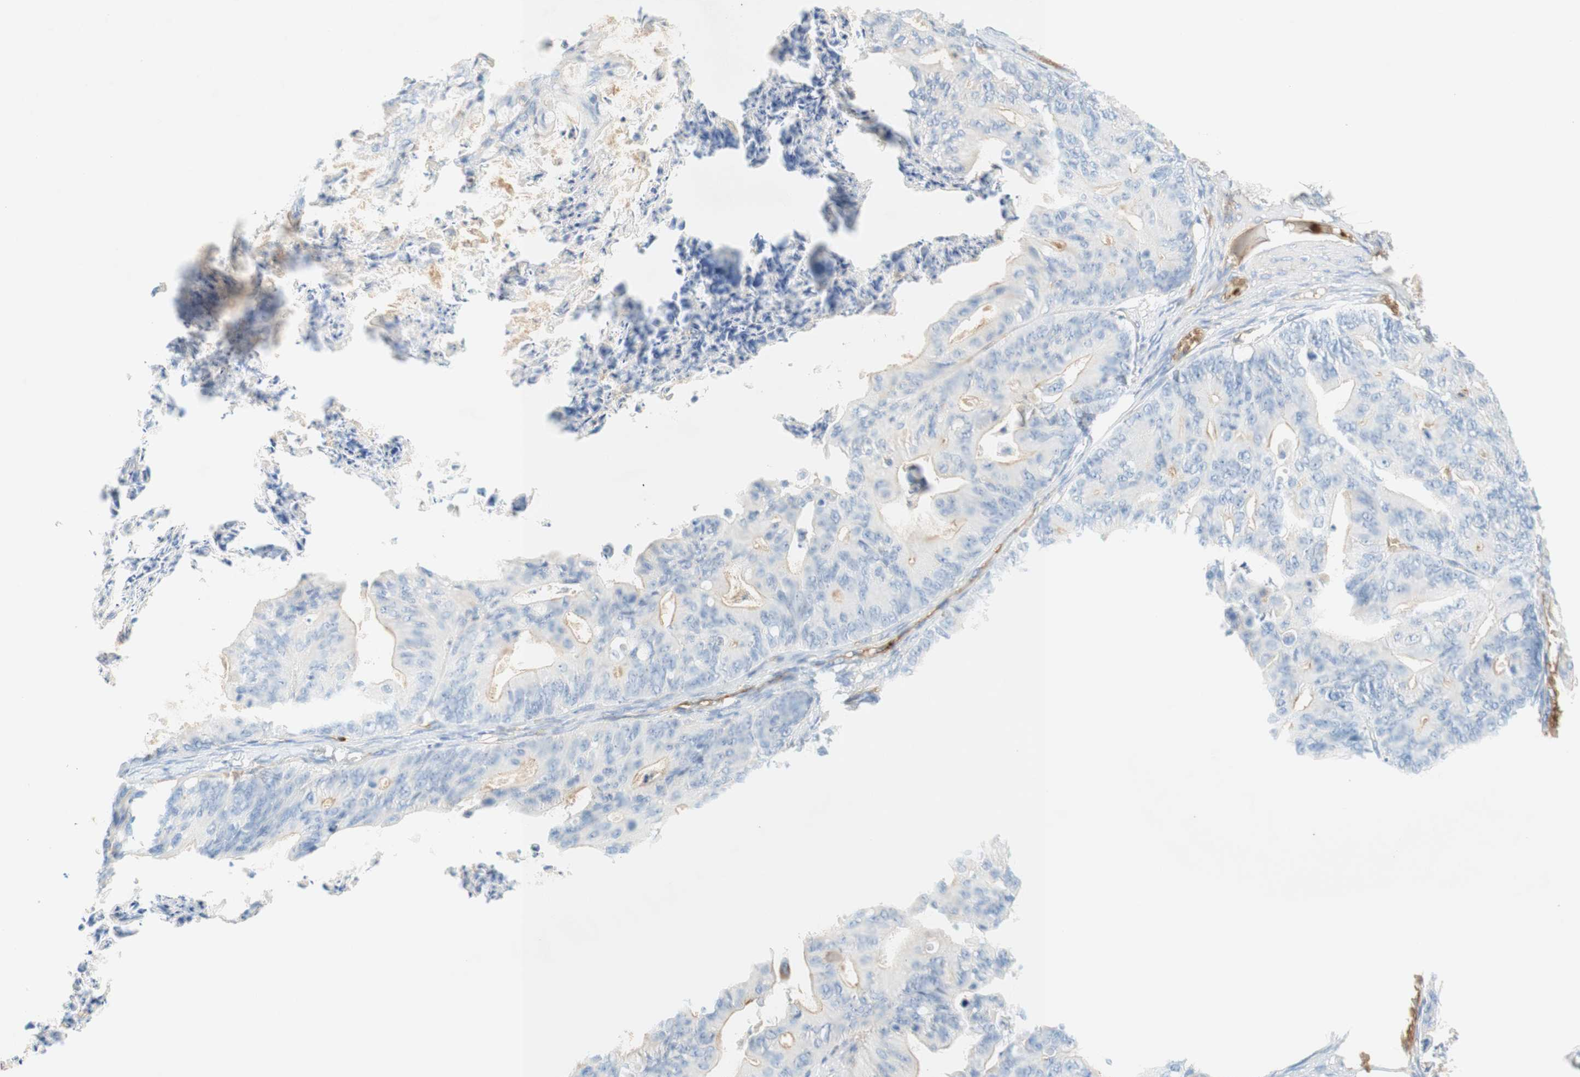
{"staining": {"intensity": "negative", "quantity": "none", "location": "none"}, "tissue": "ovarian cancer", "cell_type": "Tumor cells", "image_type": "cancer", "snomed": [{"axis": "morphology", "description": "Cystadenocarcinoma, mucinous, NOS"}, {"axis": "topography", "description": "Ovary"}], "caption": "IHC of ovarian cancer reveals no staining in tumor cells. (Brightfield microscopy of DAB (3,3'-diaminobenzidine) immunohistochemistry (IHC) at high magnification).", "gene": "STOM", "patient": {"sex": "female", "age": 37}}